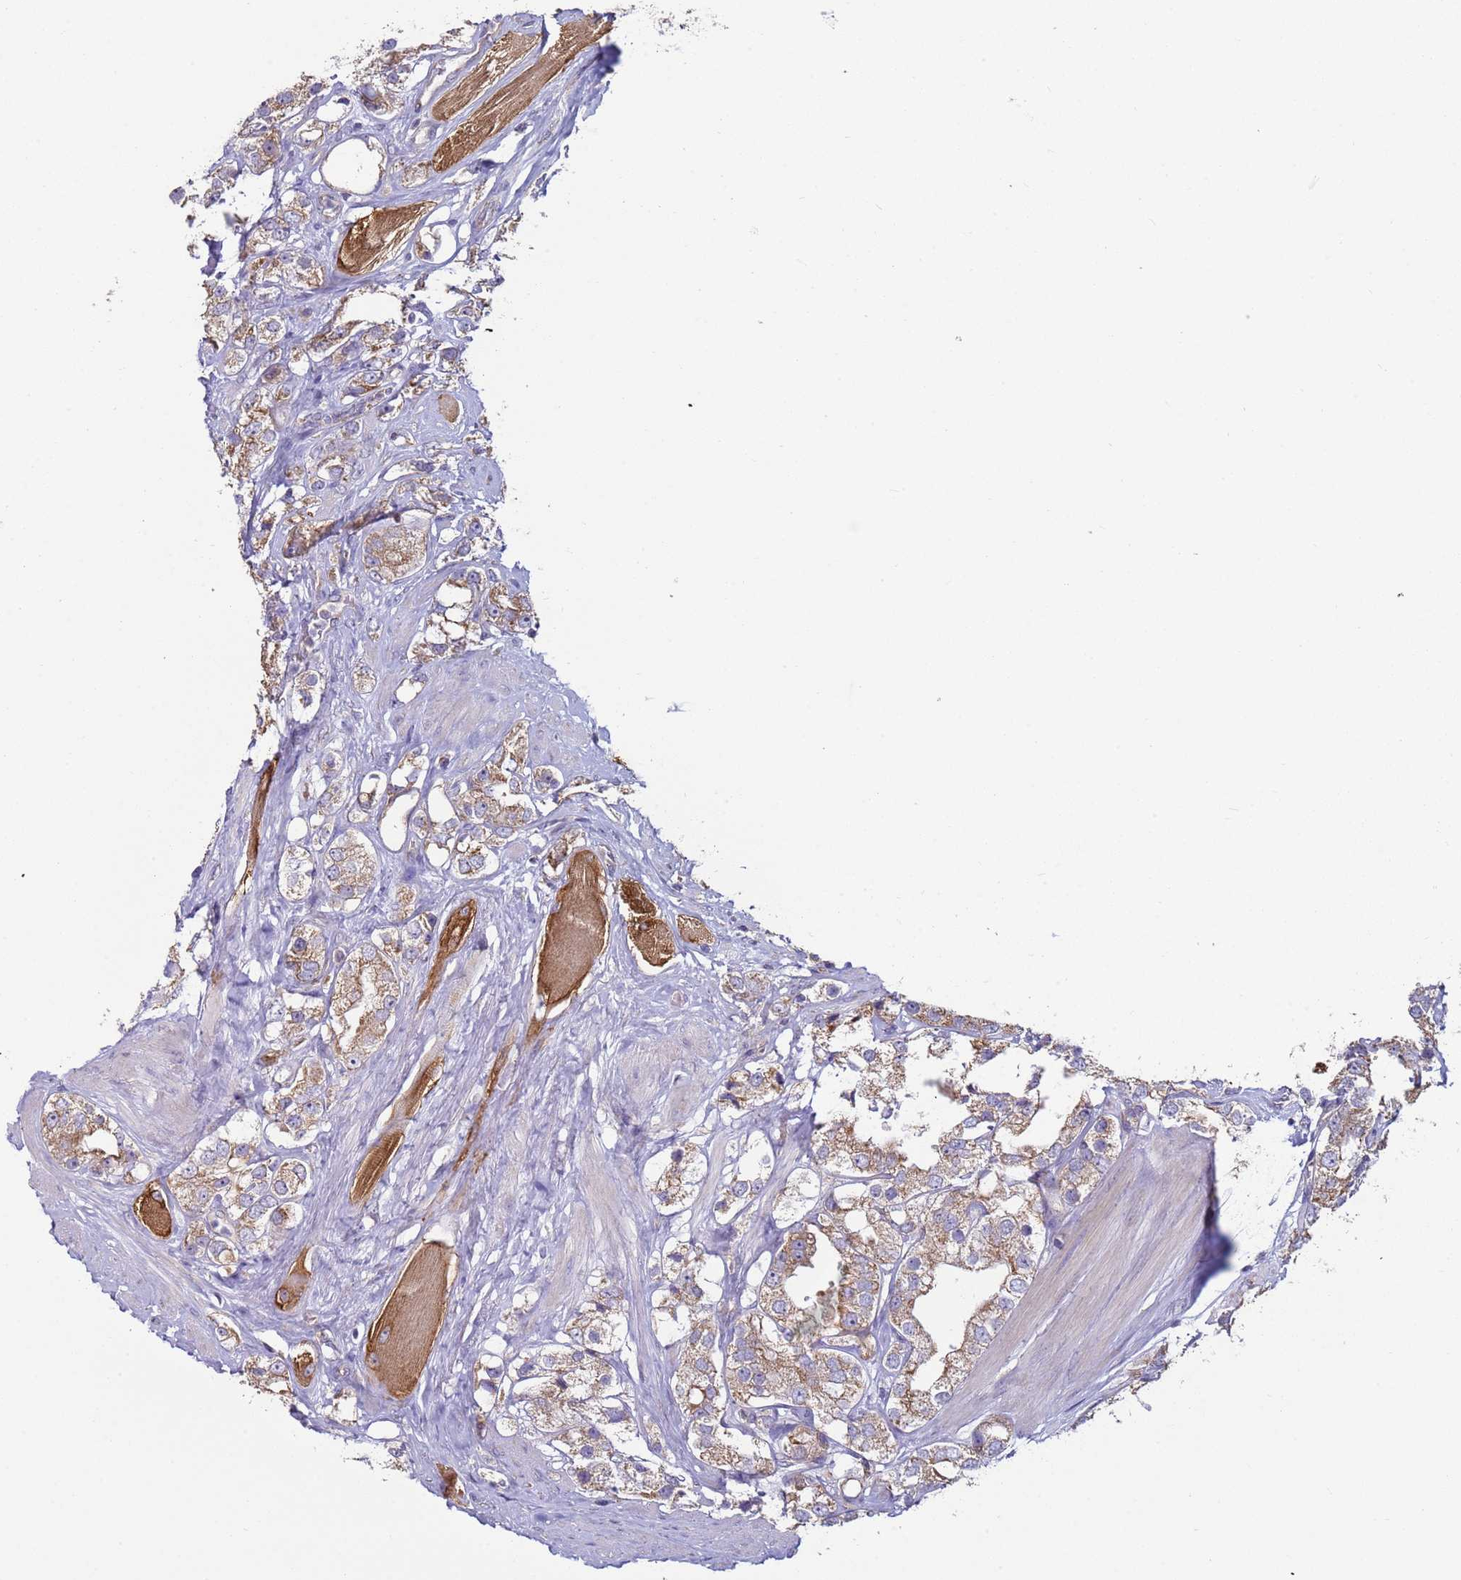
{"staining": {"intensity": "moderate", "quantity": ">75%", "location": "cytoplasmic/membranous"}, "tissue": "prostate cancer", "cell_type": "Tumor cells", "image_type": "cancer", "snomed": [{"axis": "morphology", "description": "Adenocarcinoma, NOS"}, {"axis": "topography", "description": "Prostate"}], "caption": "Adenocarcinoma (prostate) tissue exhibits moderate cytoplasmic/membranous expression in approximately >75% of tumor cells, visualized by immunohistochemistry.", "gene": "DIP2B", "patient": {"sex": "male", "age": 79}}